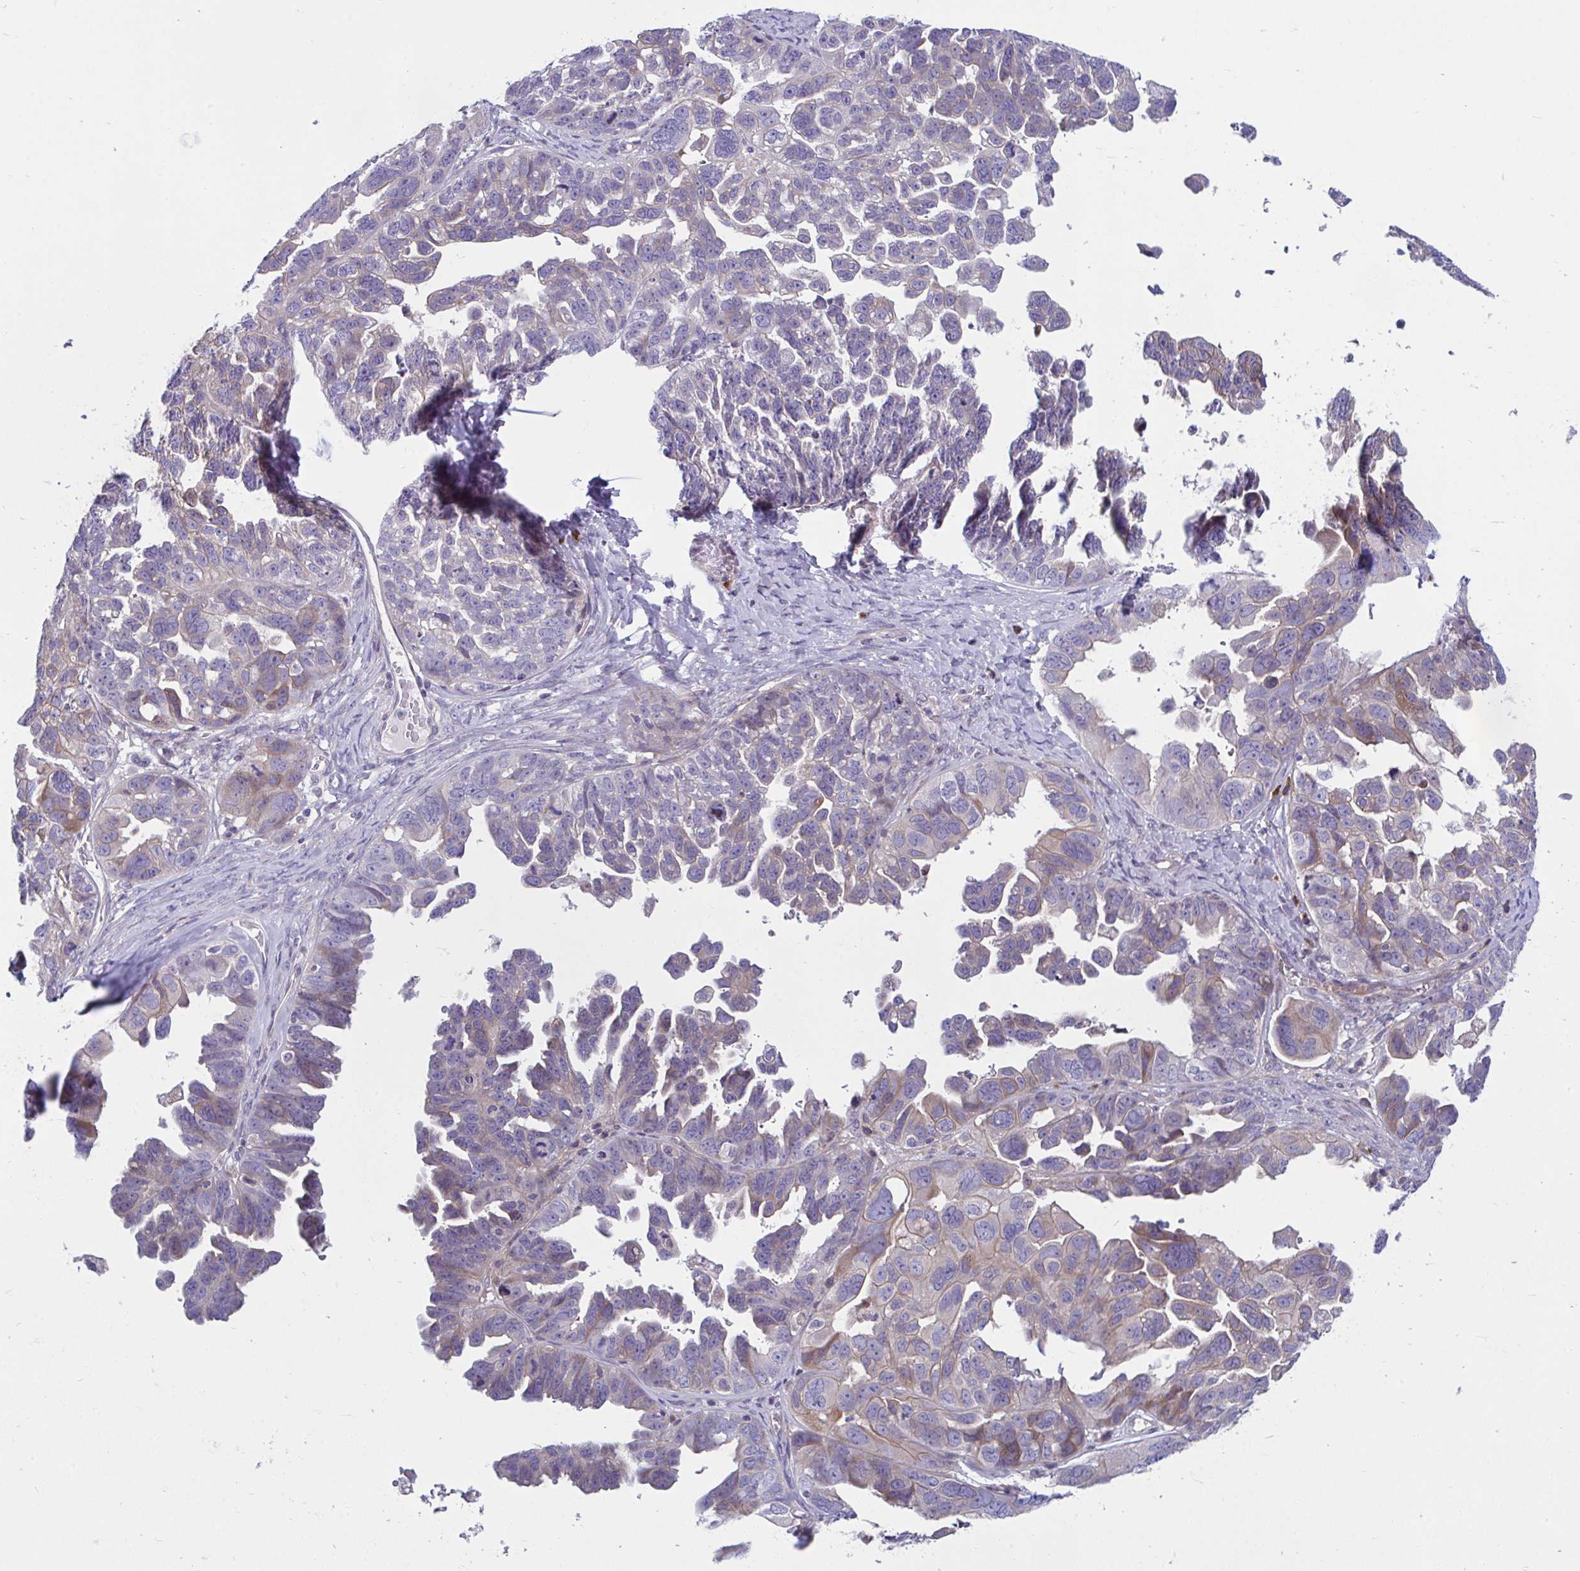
{"staining": {"intensity": "moderate", "quantity": "<25%", "location": "cytoplasmic/membranous"}, "tissue": "ovarian cancer", "cell_type": "Tumor cells", "image_type": "cancer", "snomed": [{"axis": "morphology", "description": "Cystadenocarcinoma, serous, NOS"}, {"axis": "topography", "description": "Ovary"}], "caption": "Ovarian cancer stained with DAB immunohistochemistry reveals low levels of moderate cytoplasmic/membranous positivity in approximately <25% of tumor cells.", "gene": "WBP1", "patient": {"sex": "female", "age": 79}}